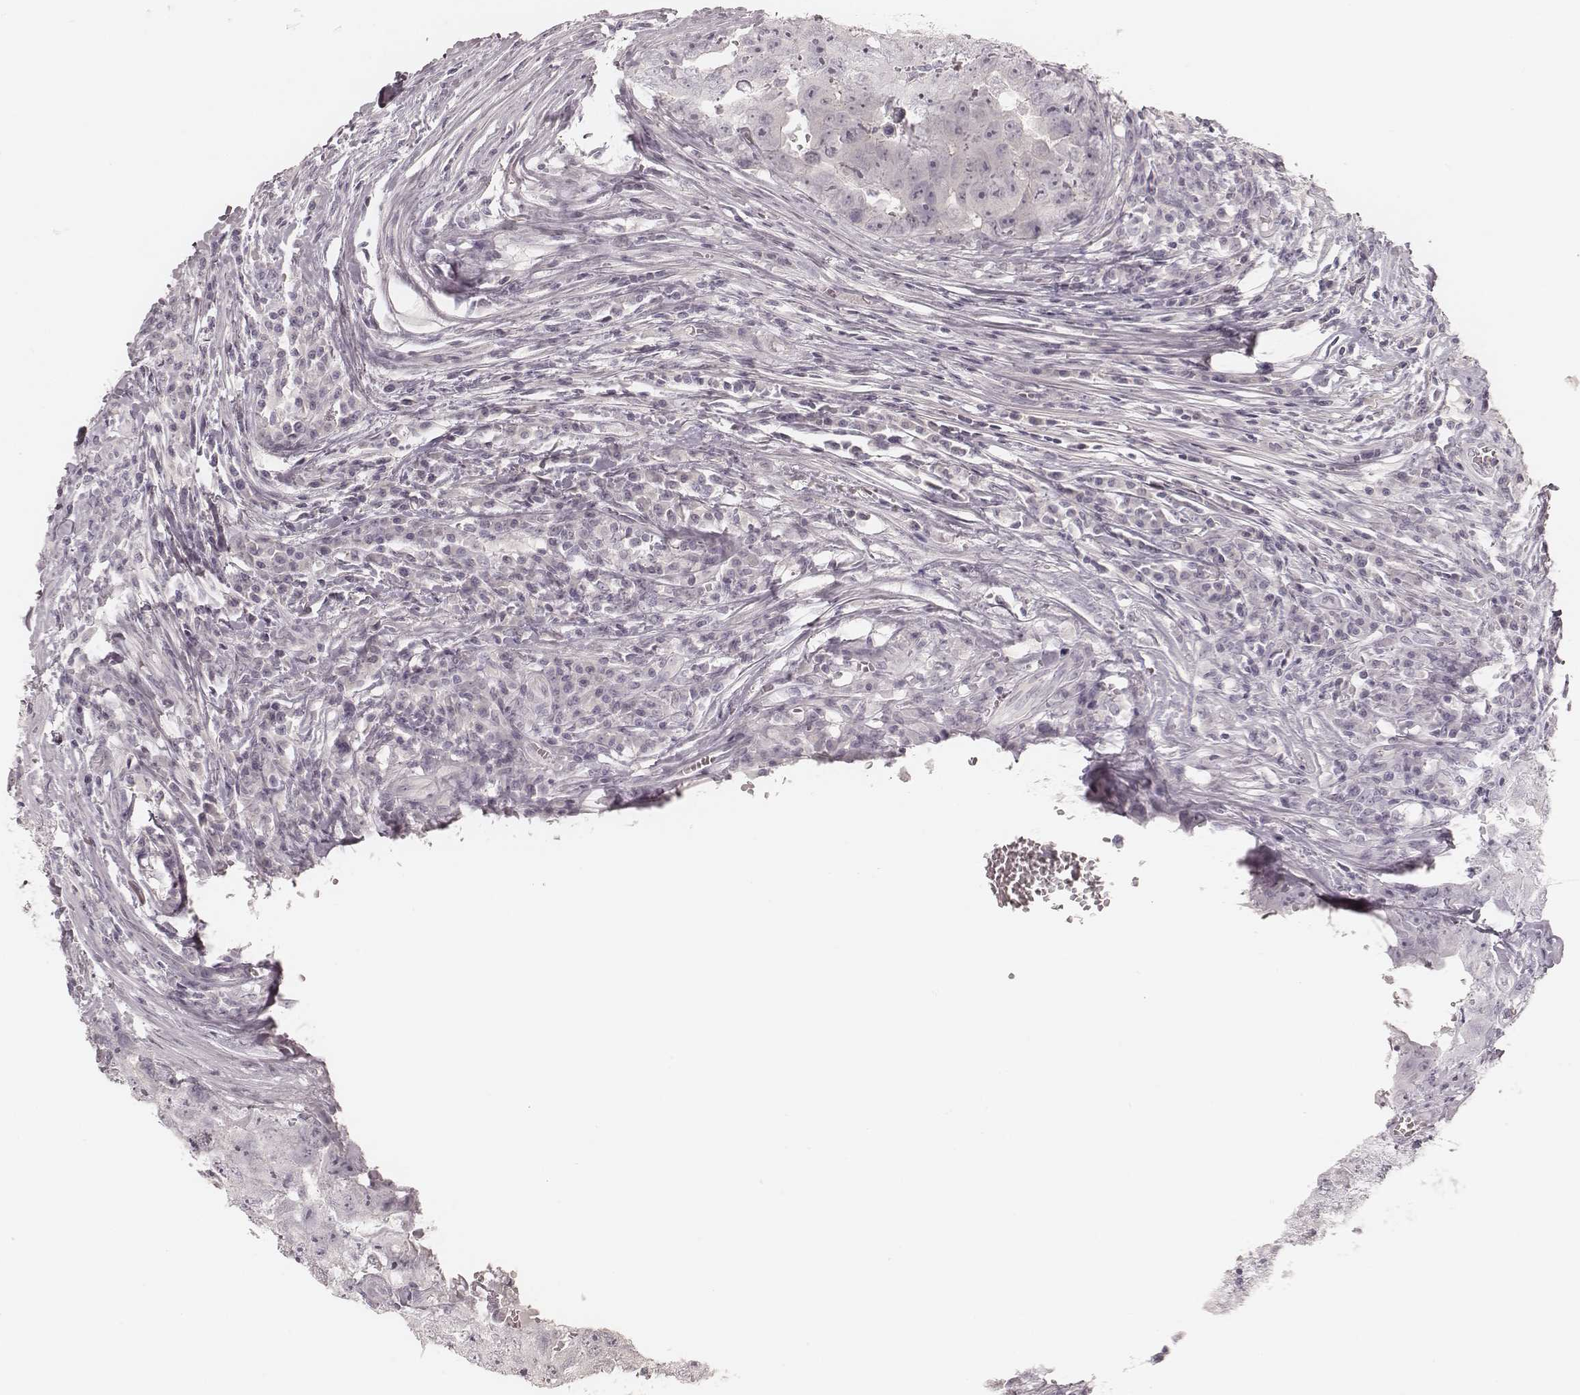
{"staining": {"intensity": "negative", "quantity": "none", "location": "none"}, "tissue": "testis cancer", "cell_type": "Tumor cells", "image_type": "cancer", "snomed": [{"axis": "morphology", "description": "Carcinoma, Embryonal, NOS"}, {"axis": "topography", "description": "Testis"}], "caption": "The immunohistochemistry photomicrograph has no significant expression in tumor cells of embryonal carcinoma (testis) tissue.", "gene": "SPATA24", "patient": {"sex": "male", "age": 36}}